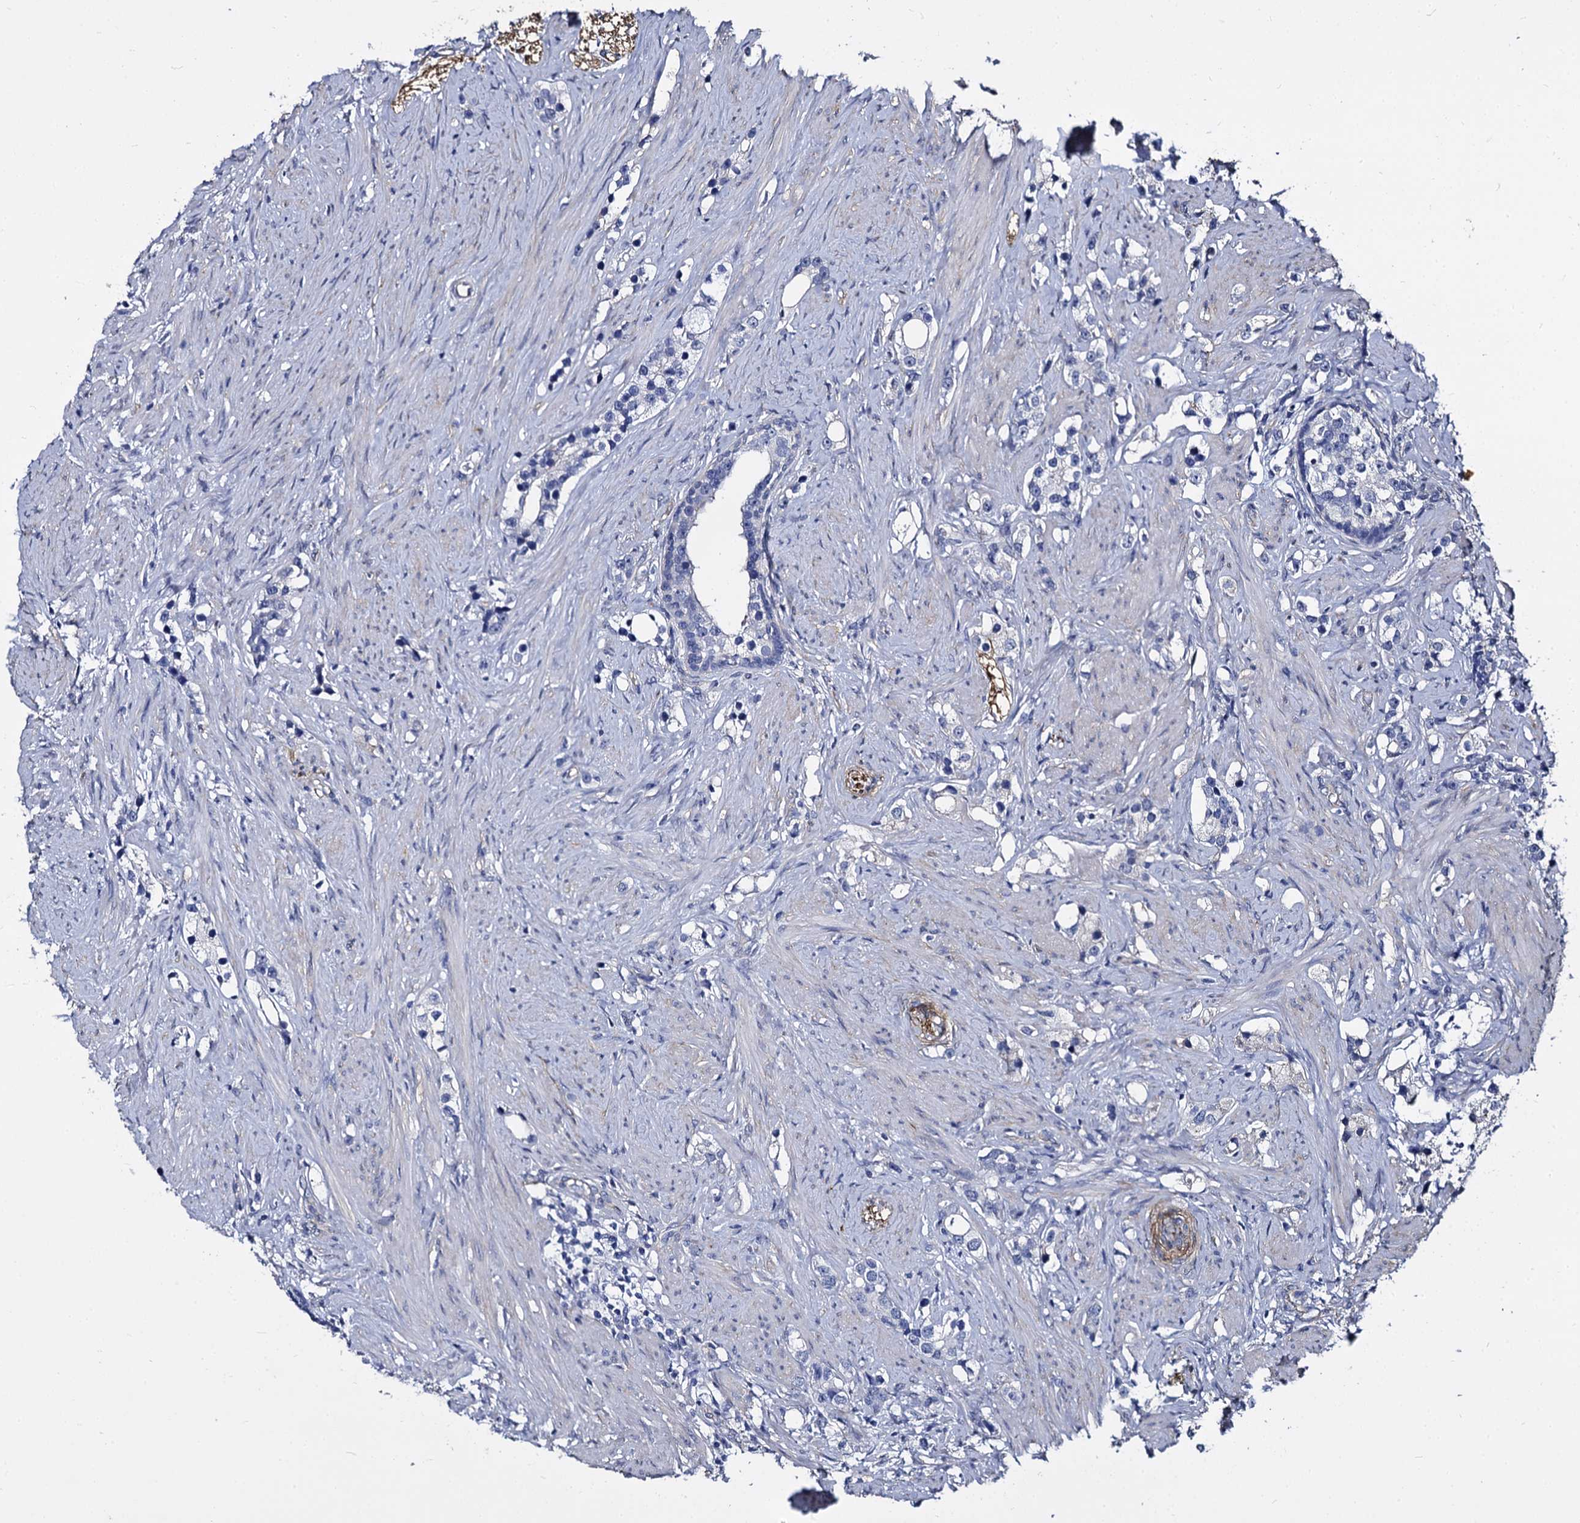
{"staining": {"intensity": "negative", "quantity": "none", "location": "none"}, "tissue": "prostate cancer", "cell_type": "Tumor cells", "image_type": "cancer", "snomed": [{"axis": "morphology", "description": "Adenocarcinoma, High grade"}, {"axis": "topography", "description": "Prostate"}], "caption": "IHC histopathology image of human adenocarcinoma (high-grade) (prostate) stained for a protein (brown), which displays no positivity in tumor cells. Brightfield microscopy of IHC stained with DAB (3,3'-diaminobenzidine) (brown) and hematoxylin (blue), captured at high magnification.", "gene": "CBFB", "patient": {"sex": "male", "age": 63}}